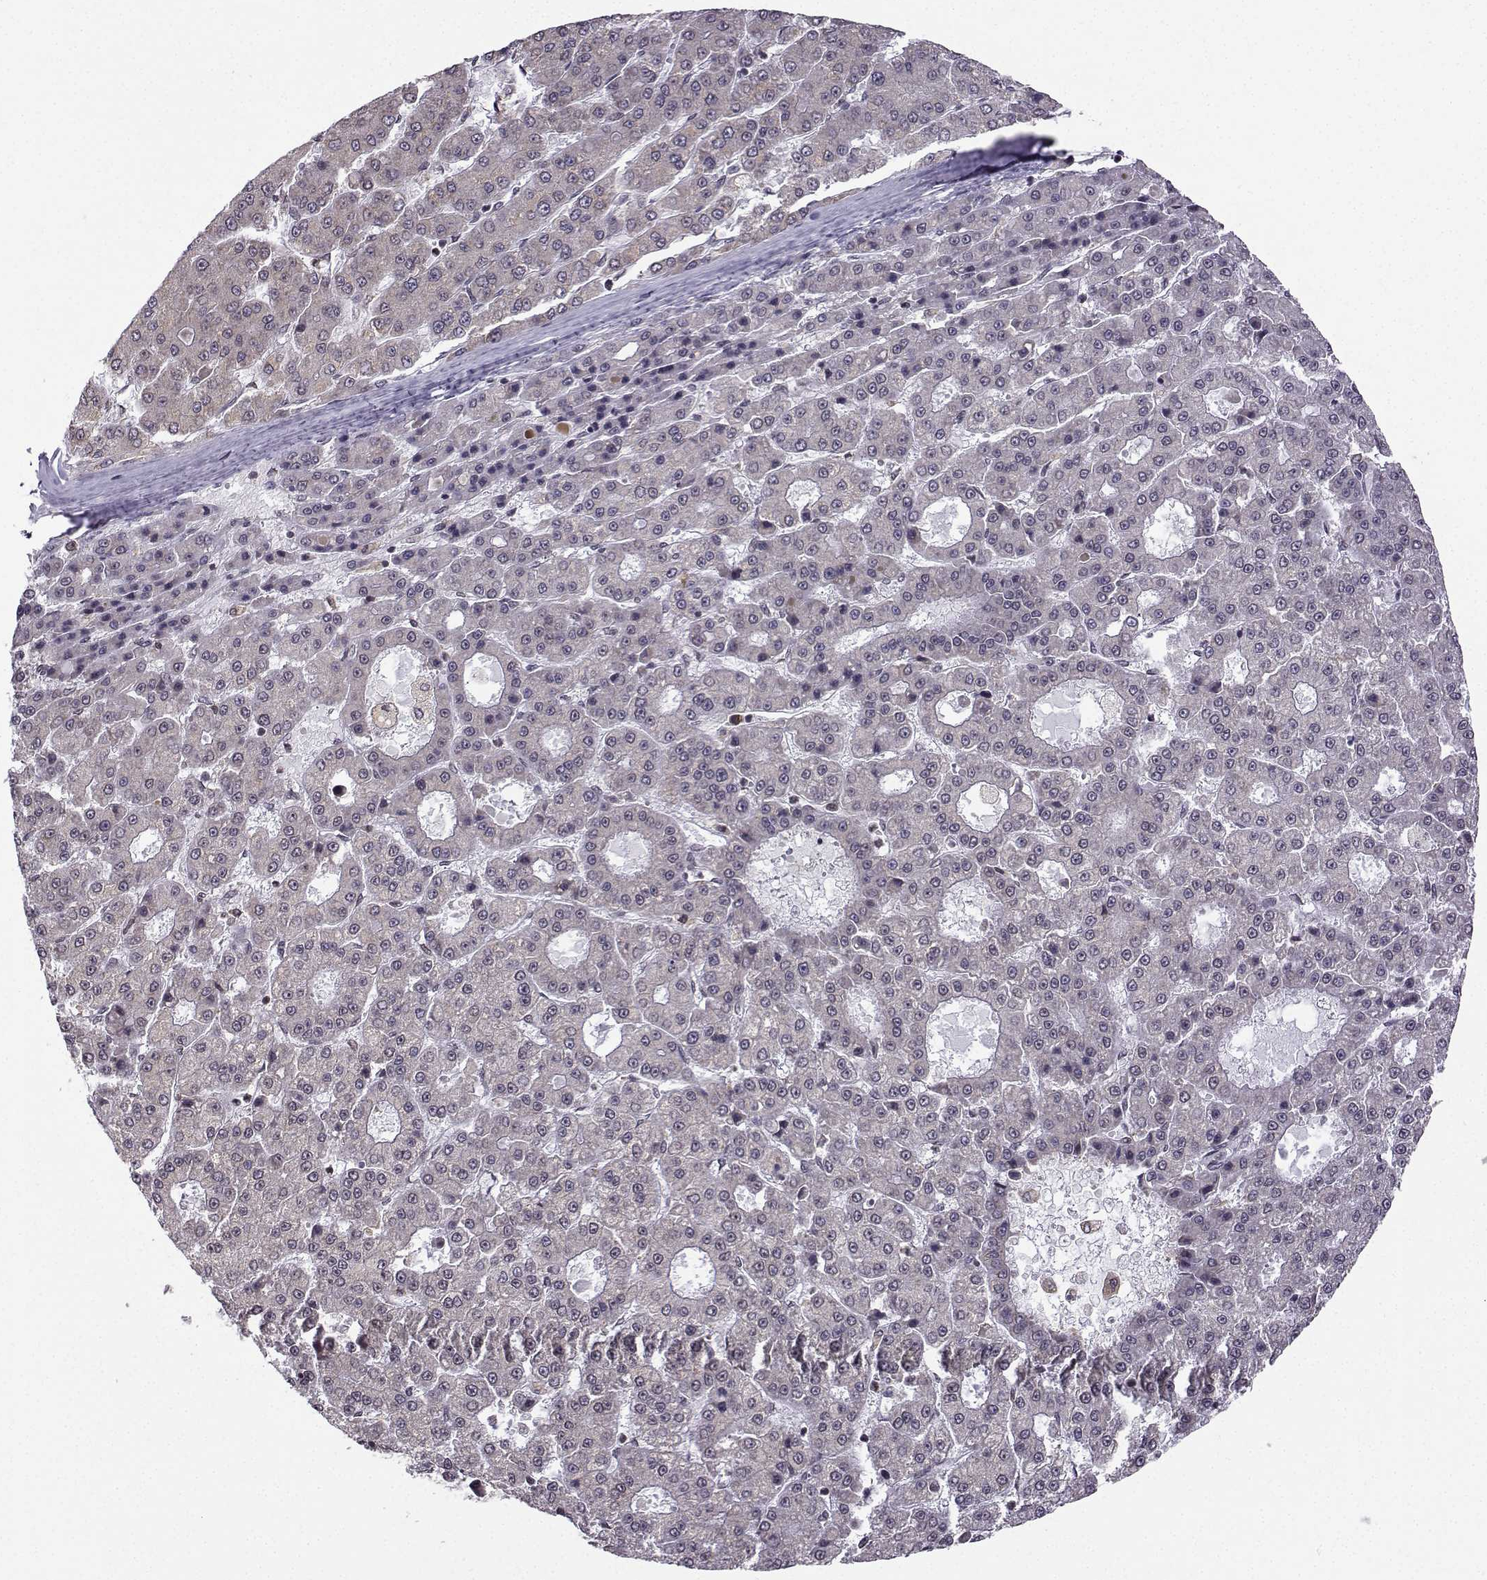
{"staining": {"intensity": "negative", "quantity": "none", "location": "none"}, "tissue": "liver cancer", "cell_type": "Tumor cells", "image_type": "cancer", "snomed": [{"axis": "morphology", "description": "Carcinoma, Hepatocellular, NOS"}, {"axis": "topography", "description": "Liver"}], "caption": "Immunohistochemistry (IHC) of hepatocellular carcinoma (liver) exhibits no expression in tumor cells. (Immunohistochemistry, brightfield microscopy, high magnification).", "gene": "EZH1", "patient": {"sex": "male", "age": 70}}